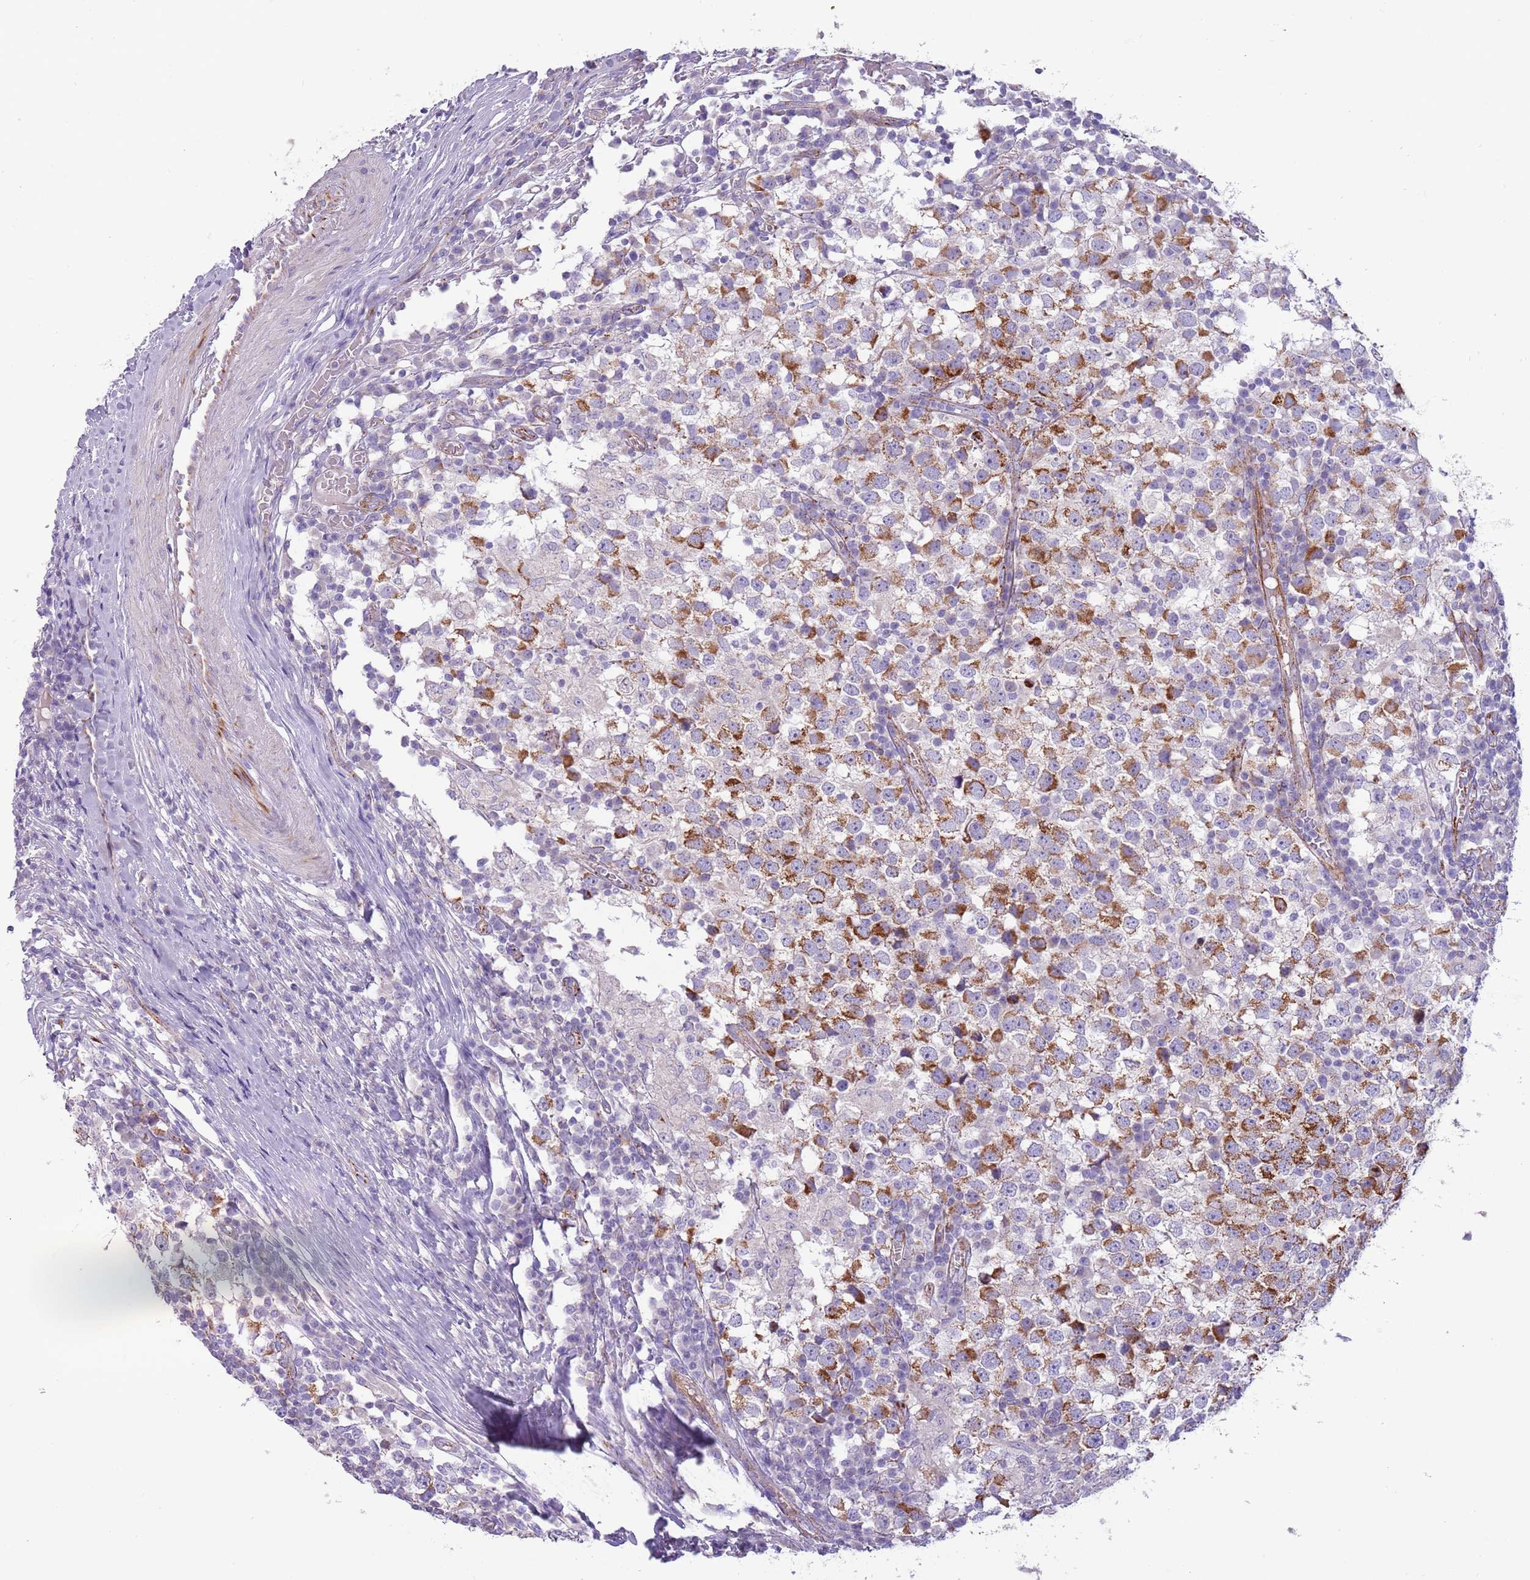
{"staining": {"intensity": "strong", "quantity": "25%-75%", "location": "cytoplasmic/membranous"}, "tissue": "testis cancer", "cell_type": "Tumor cells", "image_type": "cancer", "snomed": [{"axis": "morphology", "description": "Seminoma, NOS"}, {"axis": "topography", "description": "Testis"}], "caption": "Human testis seminoma stained with a protein marker shows strong staining in tumor cells.", "gene": "RNF222", "patient": {"sex": "male", "age": 65}}